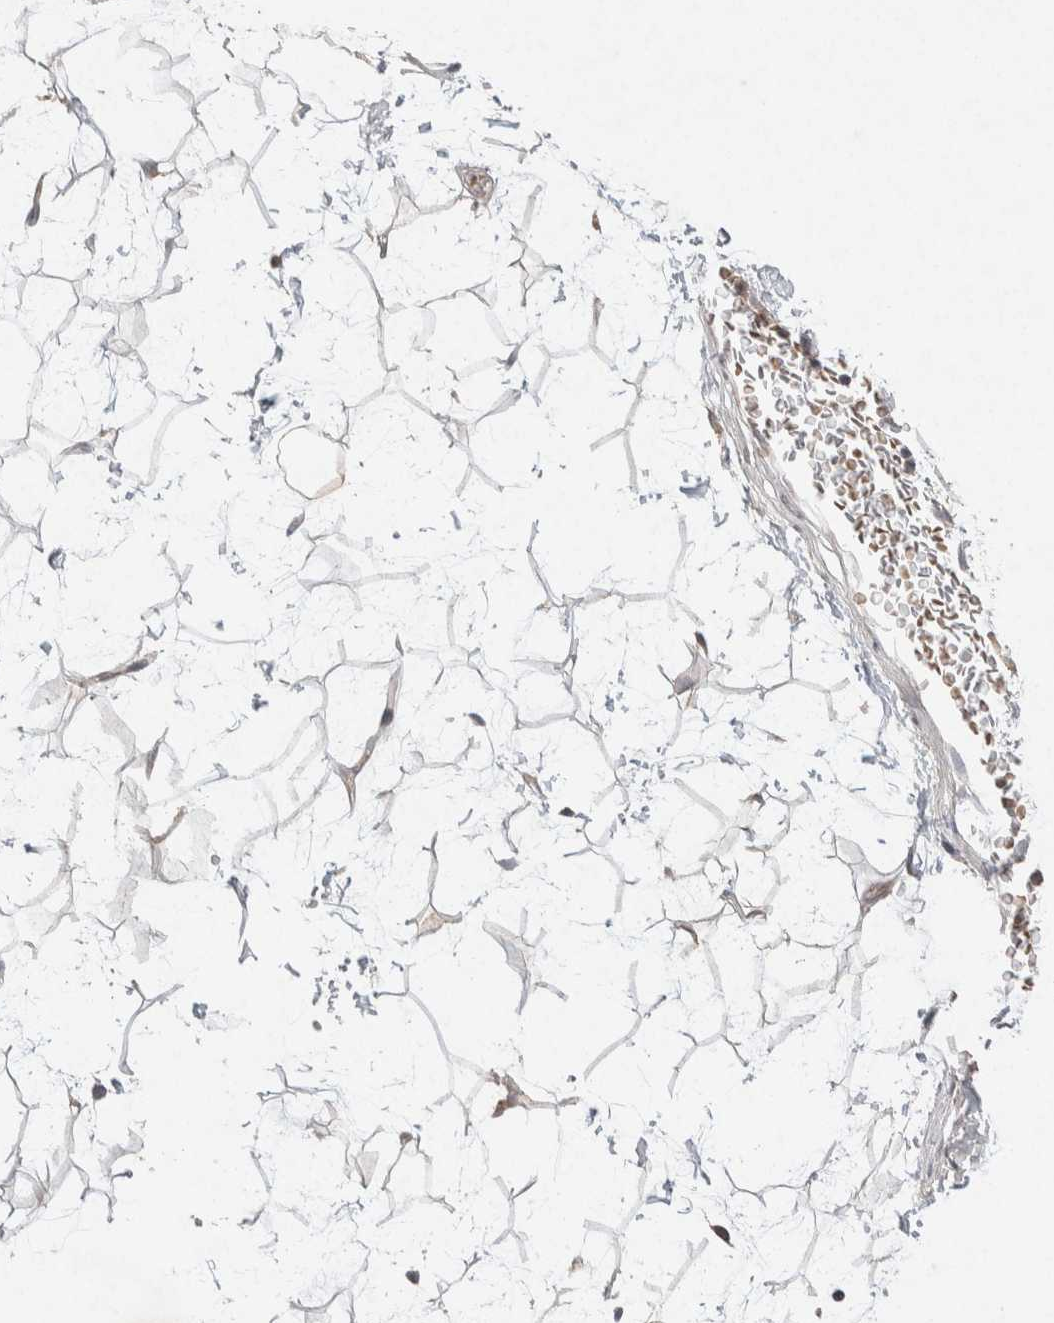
{"staining": {"intensity": "negative", "quantity": "none", "location": "none"}, "tissue": "adipose tissue", "cell_type": "Adipocytes", "image_type": "normal", "snomed": [{"axis": "morphology", "description": "Normal tissue, NOS"}, {"axis": "topography", "description": "Soft tissue"}], "caption": "Normal adipose tissue was stained to show a protein in brown. There is no significant staining in adipocytes.", "gene": "CMTM4", "patient": {"sex": "male", "age": 72}}